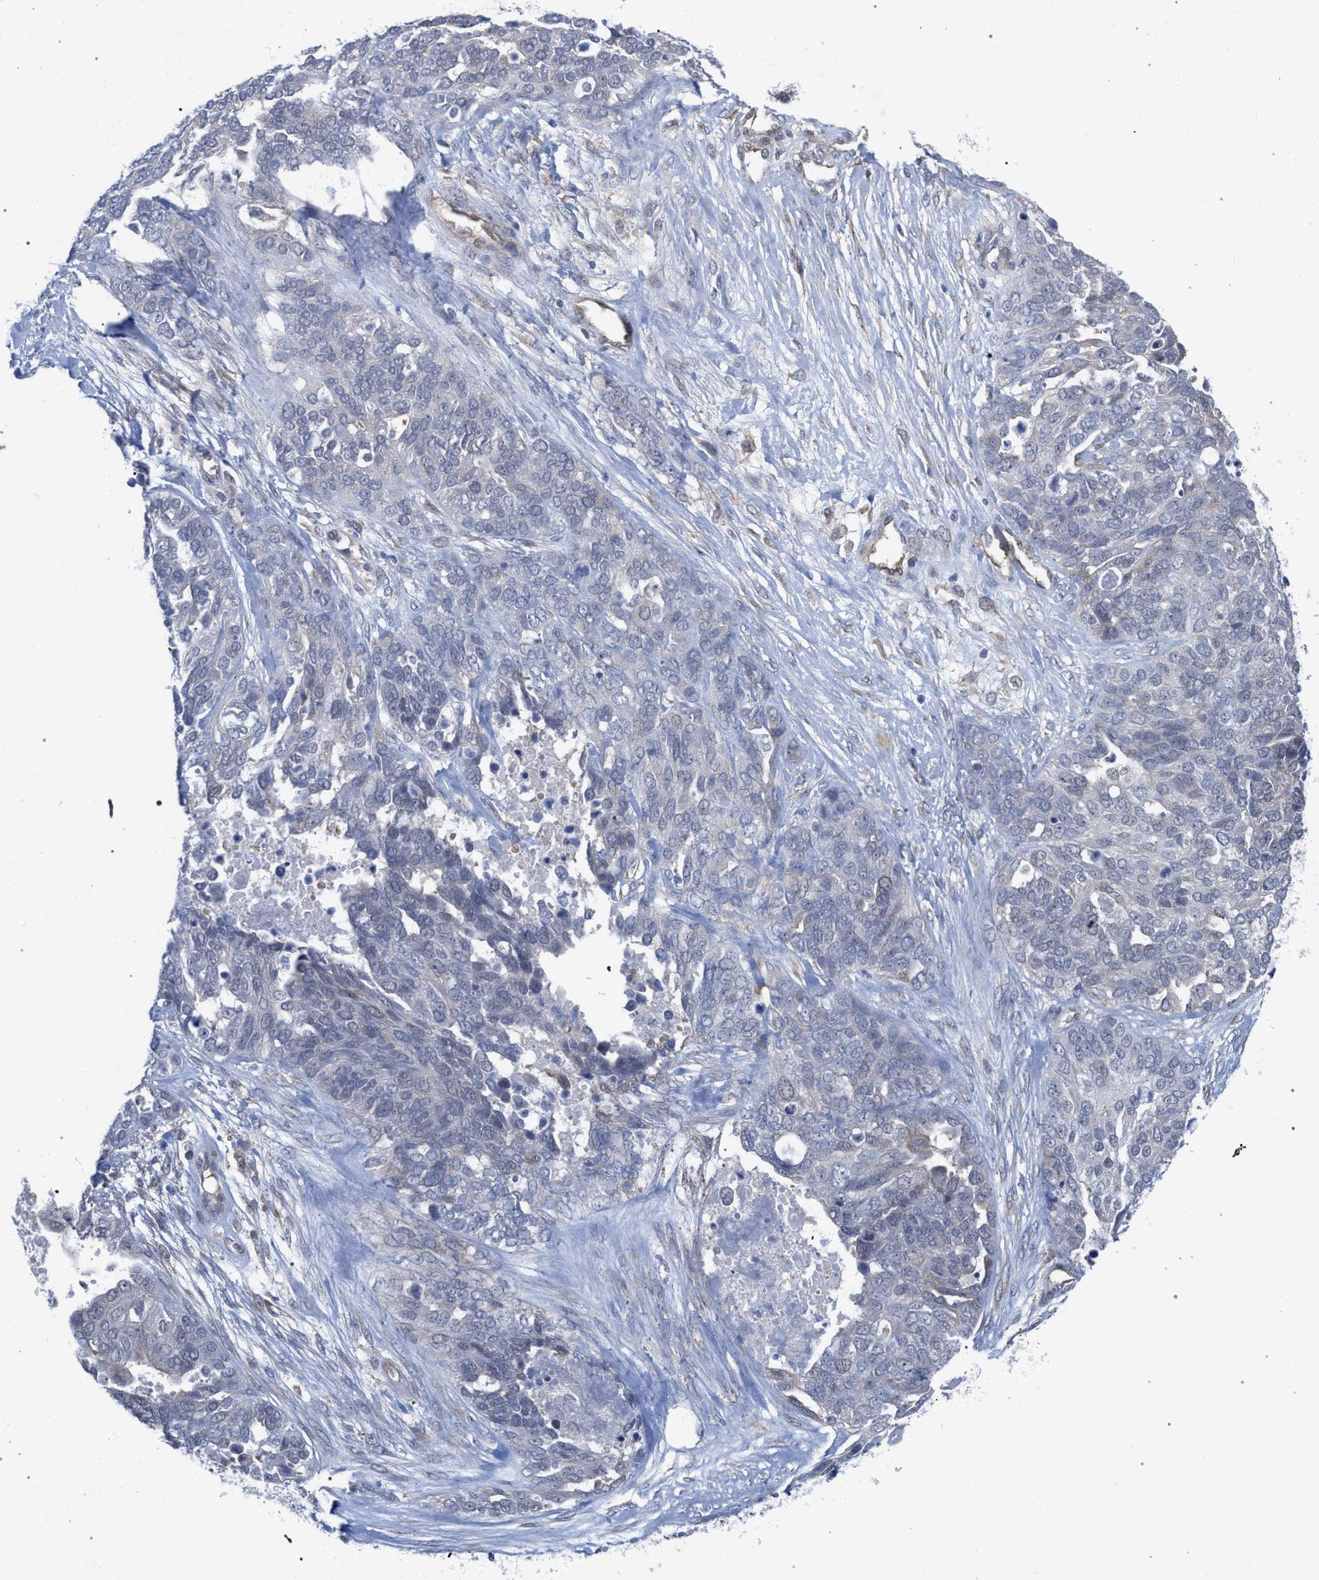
{"staining": {"intensity": "negative", "quantity": "none", "location": "none"}, "tissue": "ovarian cancer", "cell_type": "Tumor cells", "image_type": "cancer", "snomed": [{"axis": "morphology", "description": "Cystadenocarcinoma, serous, NOS"}, {"axis": "topography", "description": "Ovary"}], "caption": "DAB (3,3'-diaminobenzidine) immunohistochemical staining of human ovarian serous cystadenocarcinoma reveals no significant staining in tumor cells. (DAB (3,3'-diaminobenzidine) IHC with hematoxylin counter stain).", "gene": "FHOD3", "patient": {"sex": "female", "age": 44}}